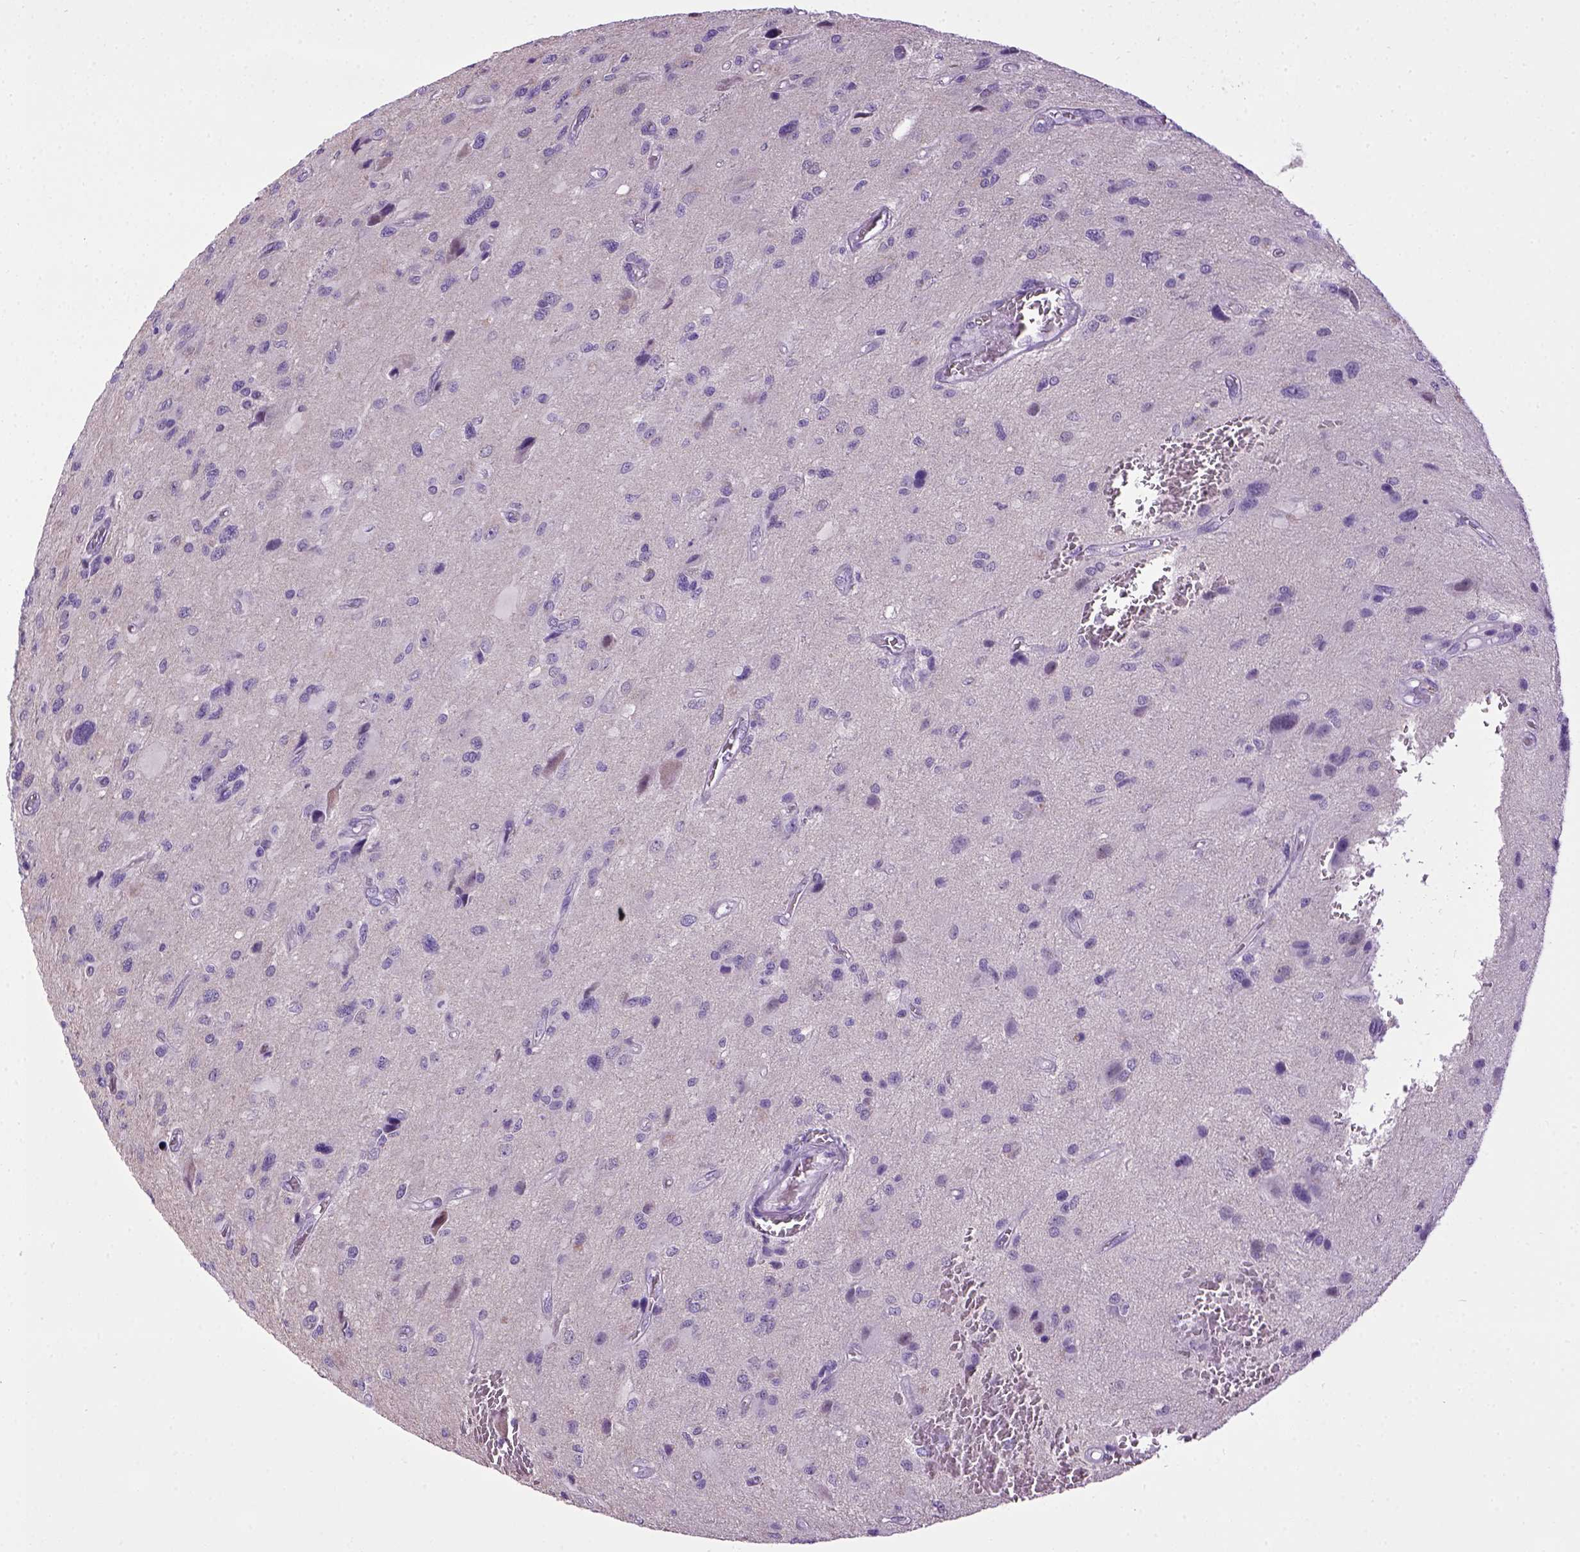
{"staining": {"intensity": "negative", "quantity": "none", "location": "none"}, "tissue": "glioma", "cell_type": "Tumor cells", "image_type": "cancer", "snomed": [{"axis": "morphology", "description": "Glioma, malignant, NOS"}, {"axis": "morphology", "description": "Glioma, malignant, High grade"}, {"axis": "topography", "description": "Brain"}], "caption": "Human glioma (malignant) stained for a protein using IHC demonstrates no positivity in tumor cells.", "gene": "CDH1", "patient": {"sex": "female", "age": 71}}